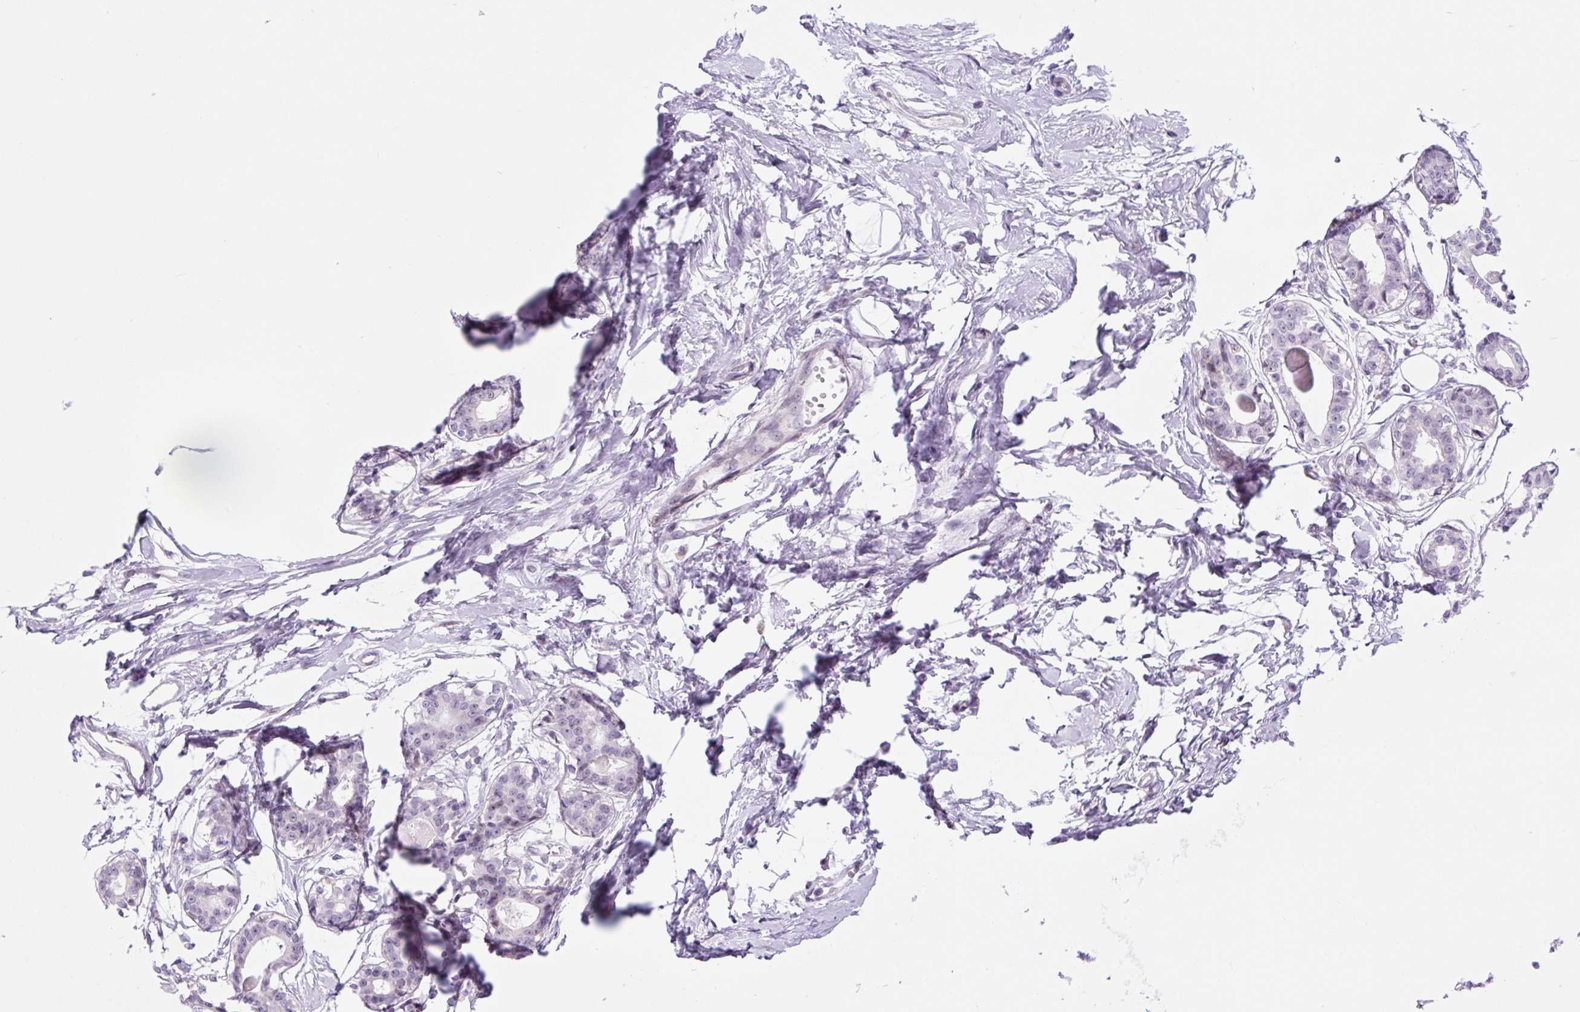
{"staining": {"intensity": "negative", "quantity": "none", "location": "none"}, "tissue": "breast", "cell_type": "Adipocytes", "image_type": "normal", "snomed": [{"axis": "morphology", "description": "Normal tissue, NOS"}, {"axis": "topography", "description": "Breast"}], "caption": "Immunohistochemistry (IHC) image of benign breast: breast stained with DAB demonstrates no significant protein positivity in adipocytes.", "gene": "RRS1", "patient": {"sex": "female", "age": 45}}